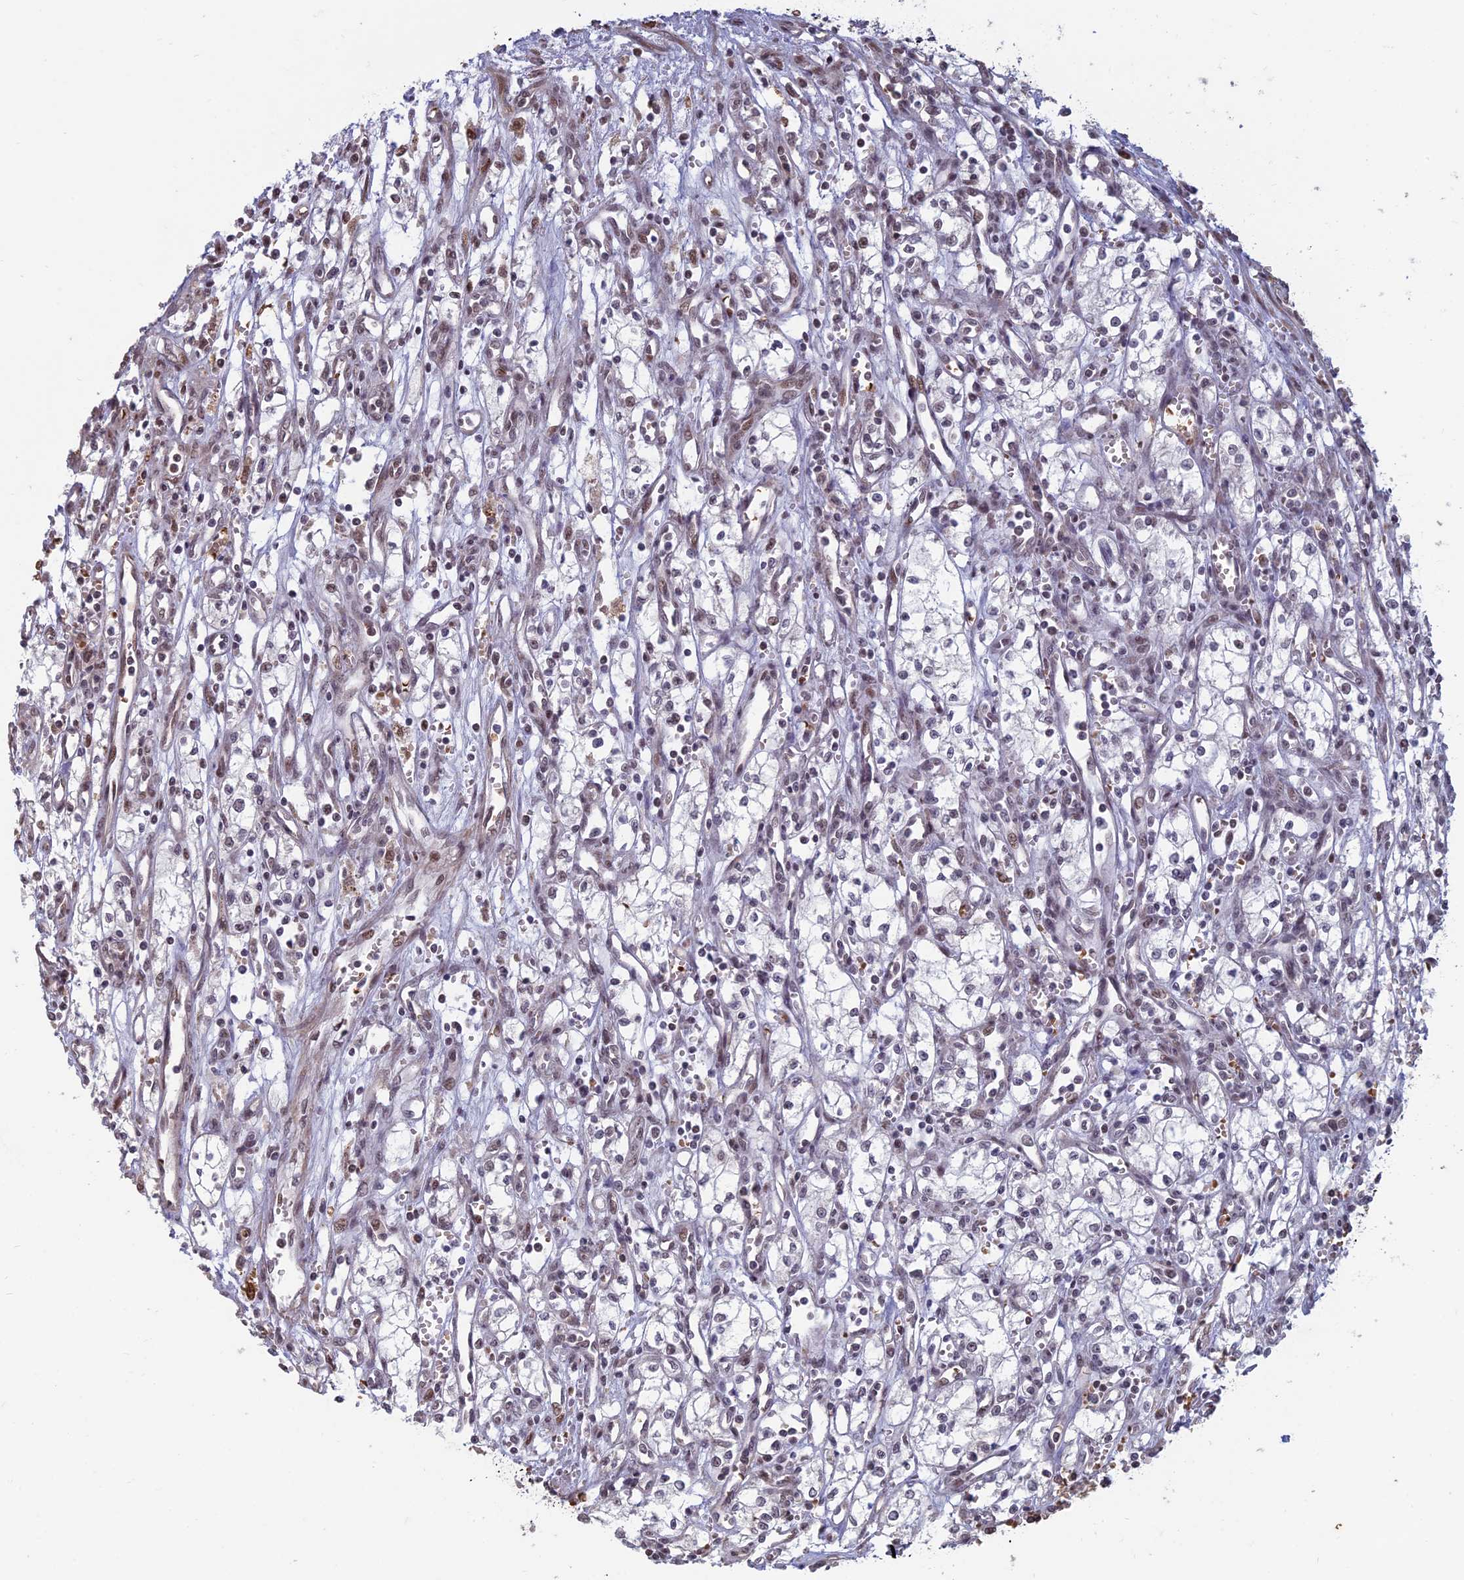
{"staining": {"intensity": "negative", "quantity": "none", "location": "none"}, "tissue": "renal cancer", "cell_type": "Tumor cells", "image_type": "cancer", "snomed": [{"axis": "morphology", "description": "Adenocarcinoma, NOS"}, {"axis": "topography", "description": "Kidney"}], "caption": "This is a histopathology image of immunohistochemistry staining of renal cancer (adenocarcinoma), which shows no expression in tumor cells. (DAB (3,3'-diaminobenzidine) immunohistochemistry, high magnification).", "gene": "MFAP1", "patient": {"sex": "male", "age": 59}}